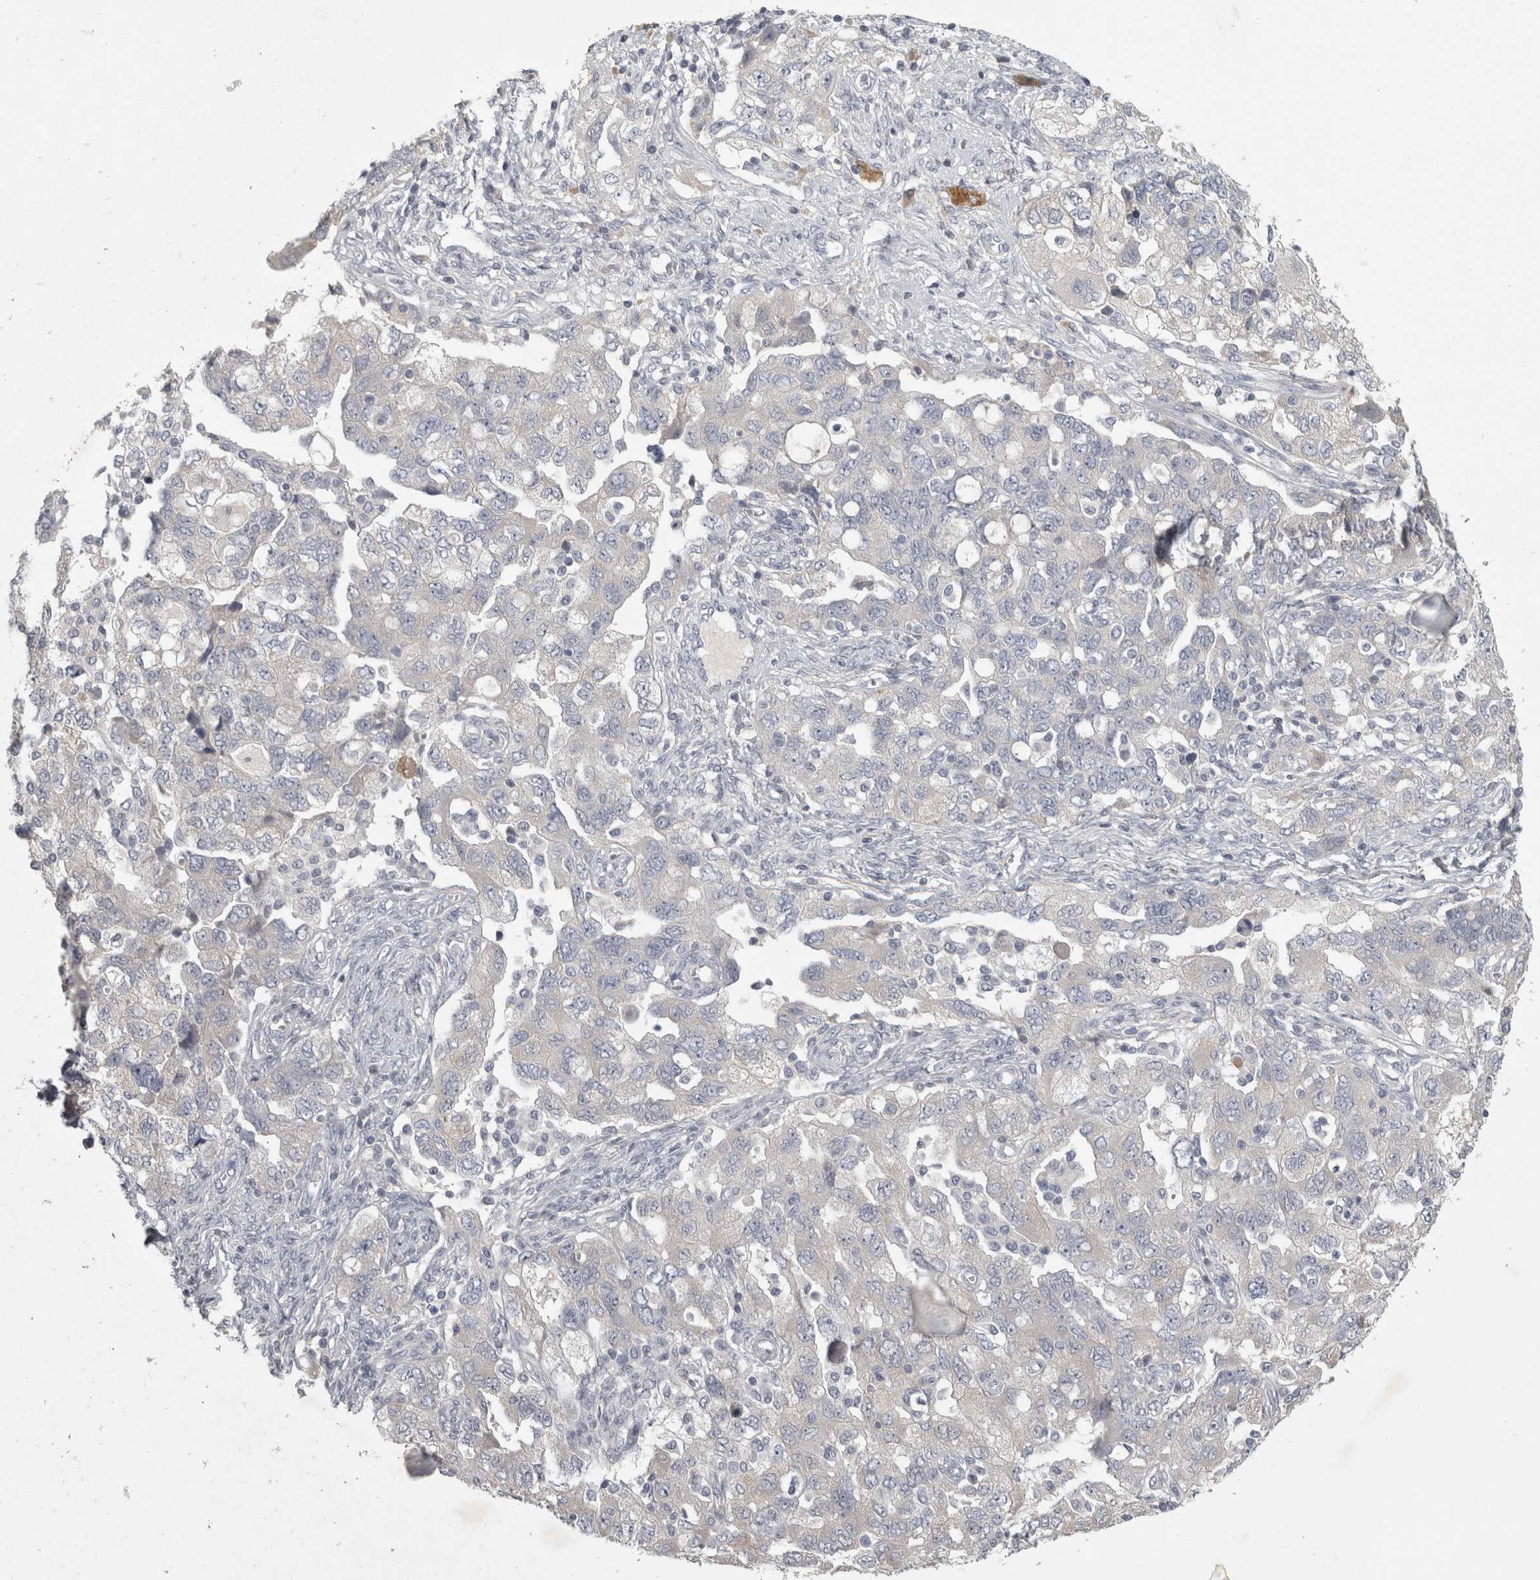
{"staining": {"intensity": "negative", "quantity": "none", "location": "none"}, "tissue": "ovarian cancer", "cell_type": "Tumor cells", "image_type": "cancer", "snomed": [{"axis": "morphology", "description": "Carcinoma, NOS"}, {"axis": "morphology", "description": "Cystadenocarcinoma, serous, NOS"}, {"axis": "topography", "description": "Ovary"}], "caption": "Immunohistochemistry (IHC) of serous cystadenocarcinoma (ovarian) demonstrates no staining in tumor cells. (DAB immunohistochemistry (IHC), high magnification).", "gene": "ENPP7", "patient": {"sex": "female", "age": 69}}